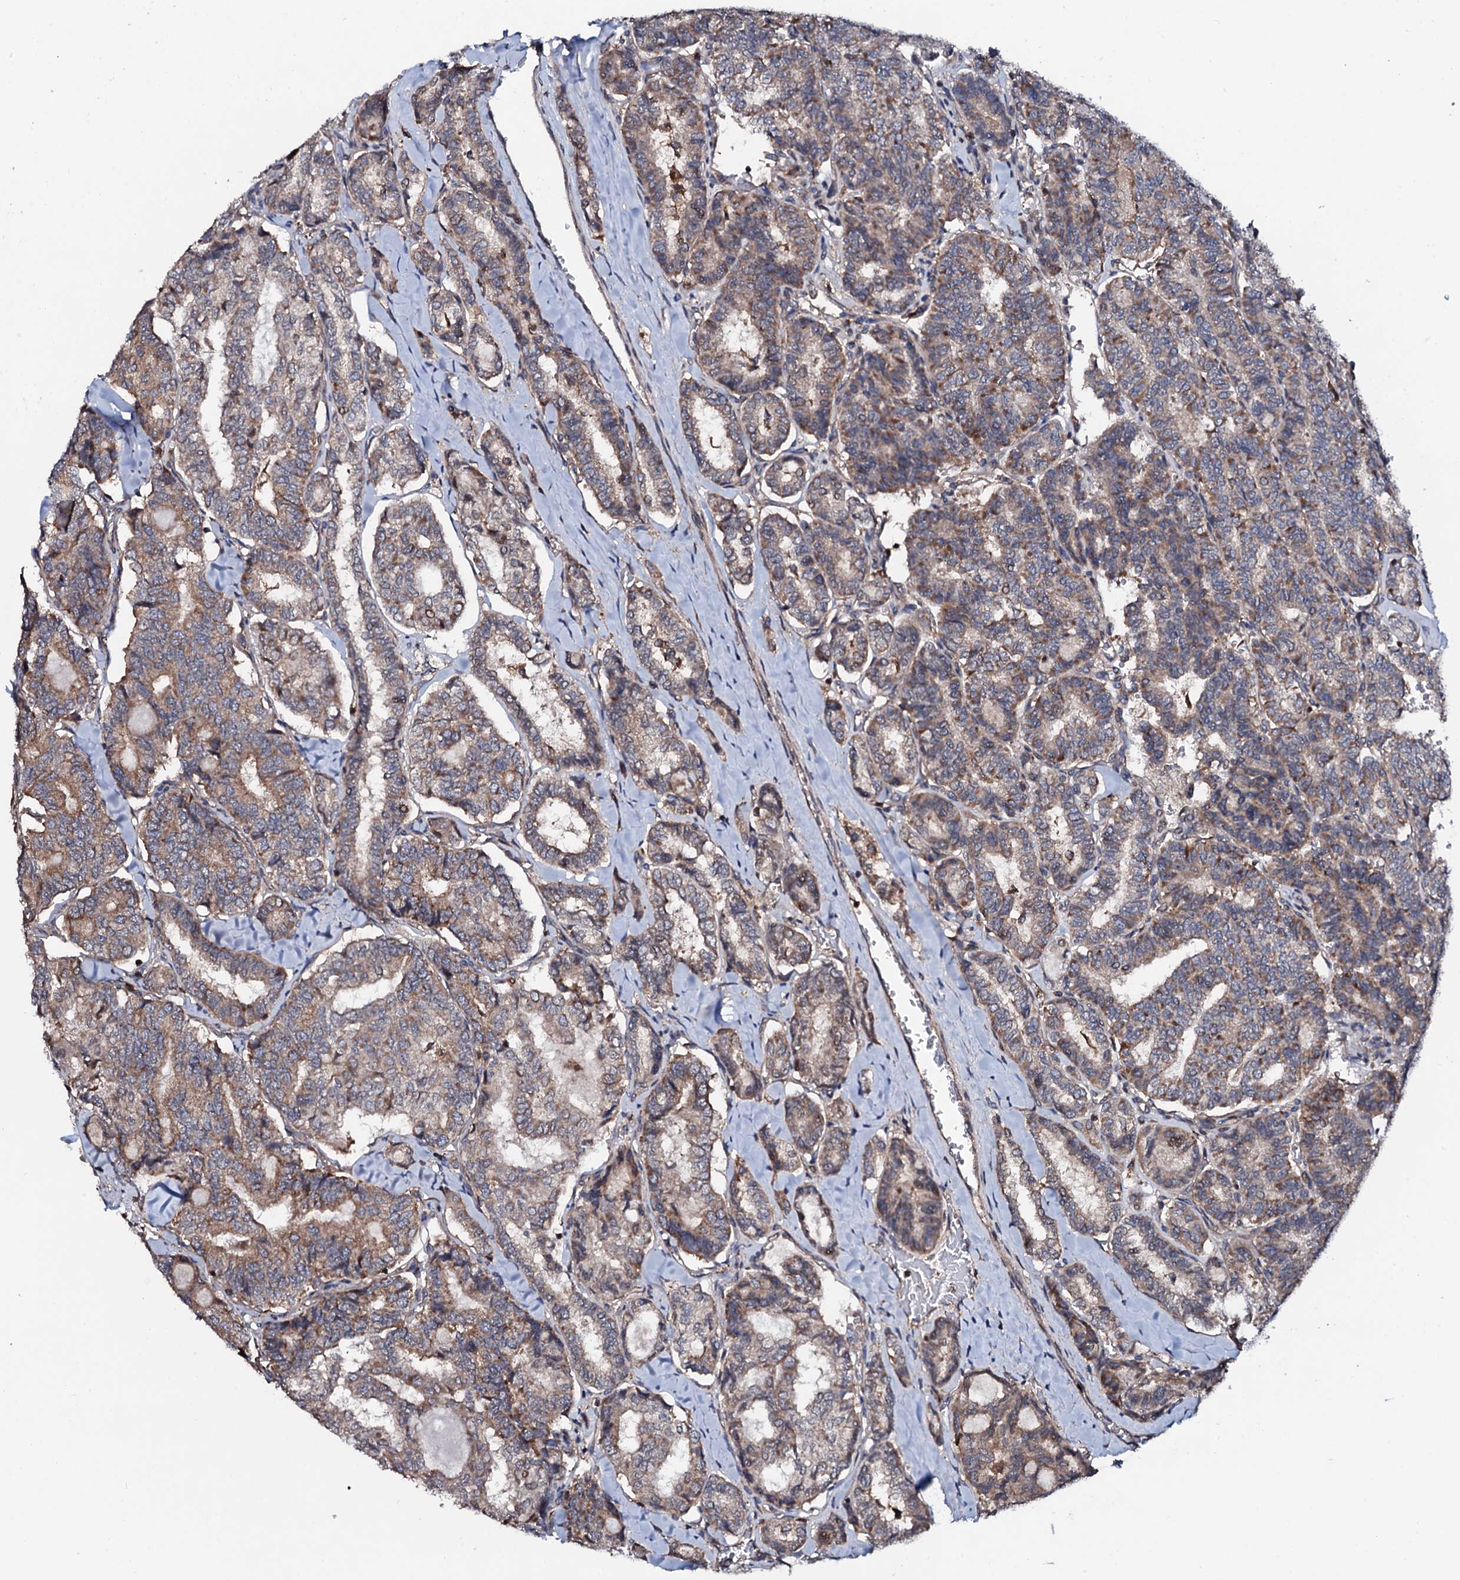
{"staining": {"intensity": "weak", "quantity": ">75%", "location": "cytoplasmic/membranous"}, "tissue": "thyroid cancer", "cell_type": "Tumor cells", "image_type": "cancer", "snomed": [{"axis": "morphology", "description": "Papillary adenocarcinoma, NOS"}, {"axis": "topography", "description": "Thyroid gland"}], "caption": "Human thyroid cancer stained with a brown dye displays weak cytoplasmic/membranous positive staining in about >75% of tumor cells.", "gene": "COG6", "patient": {"sex": "female", "age": 35}}